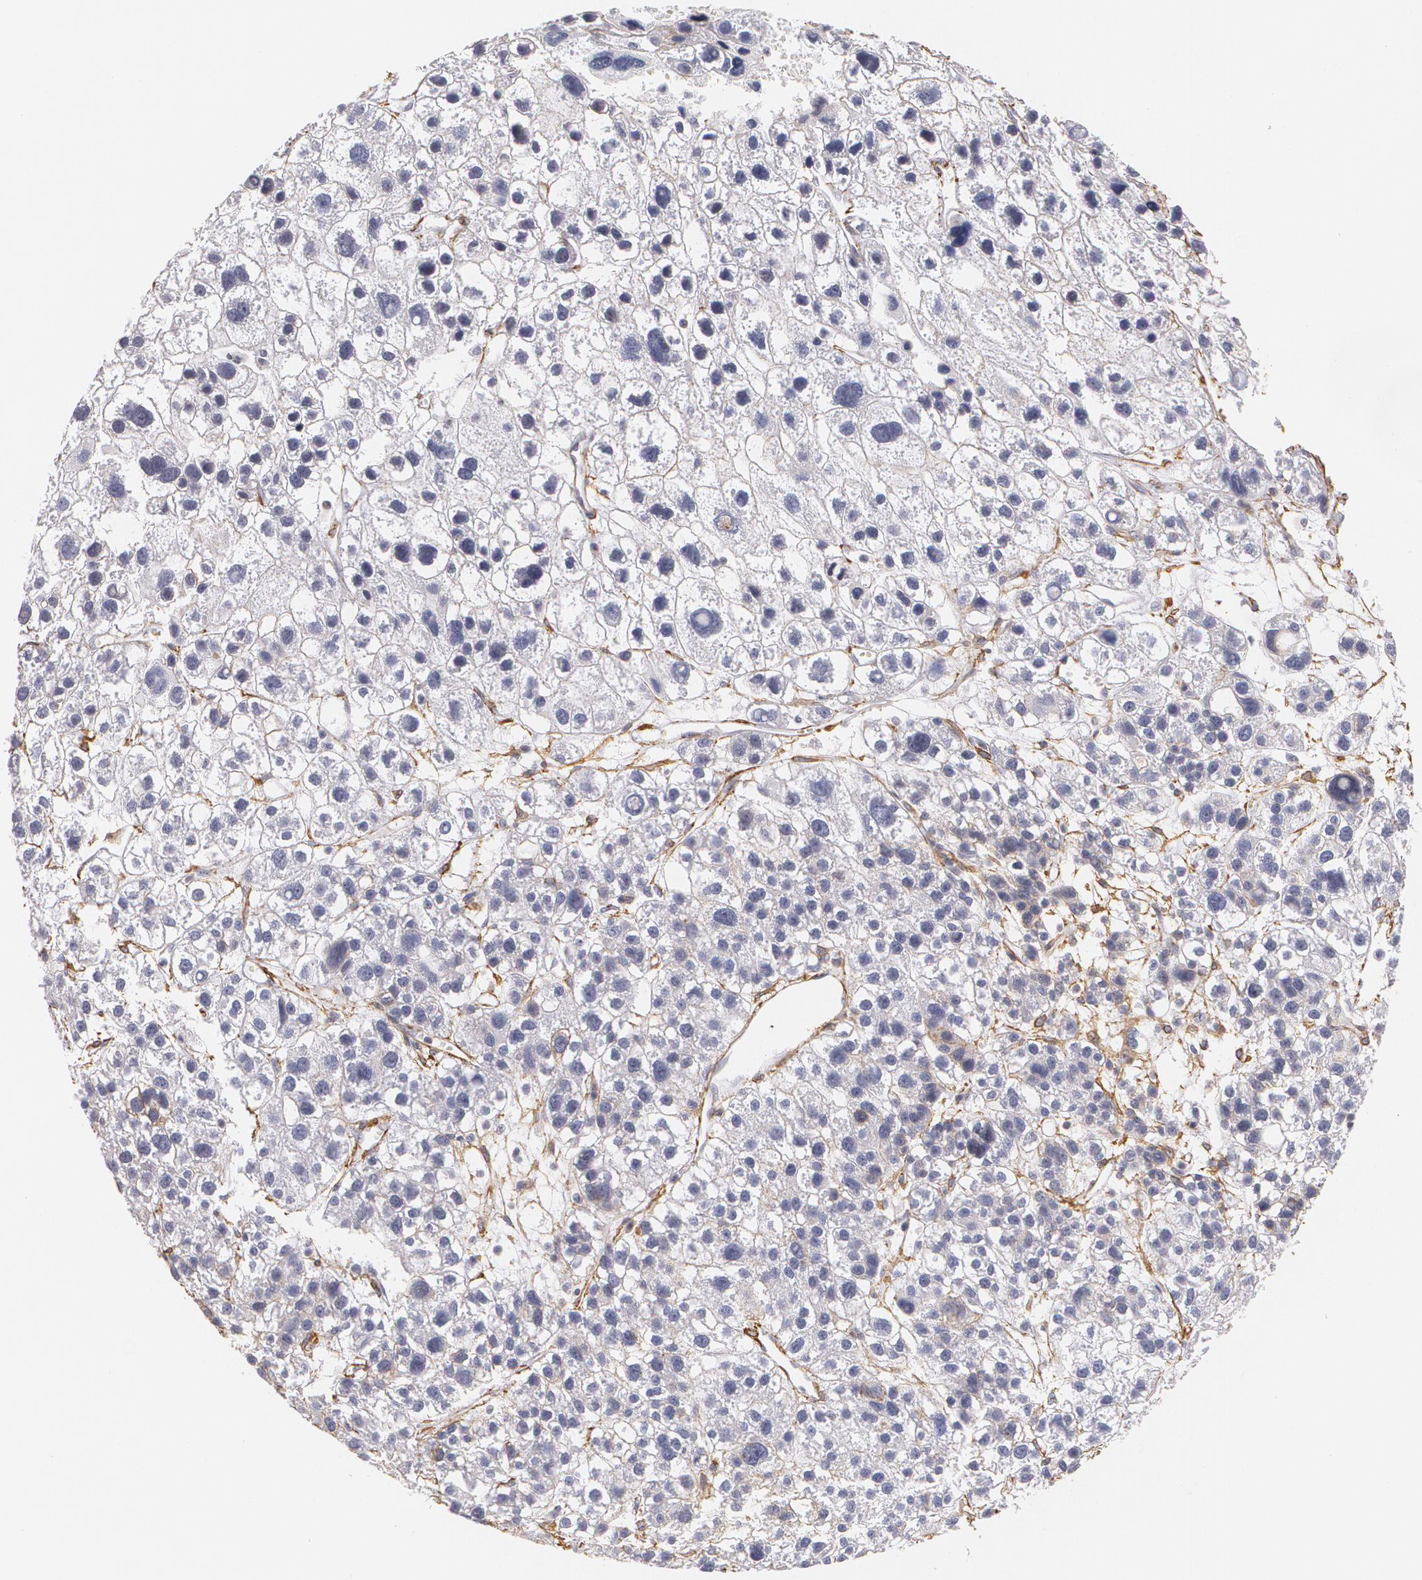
{"staining": {"intensity": "weak", "quantity": "<25%", "location": "cytoplasmic/membranous"}, "tissue": "liver cancer", "cell_type": "Tumor cells", "image_type": "cancer", "snomed": [{"axis": "morphology", "description": "Carcinoma, Hepatocellular, NOS"}, {"axis": "topography", "description": "Liver"}], "caption": "Human liver hepatocellular carcinoma stained for a protein using immunohistochemistry (IHC) exhibits no positivity in tumor cells.", "gene": "VAMP1", "patient": {"sex": "female", "age": 85}}